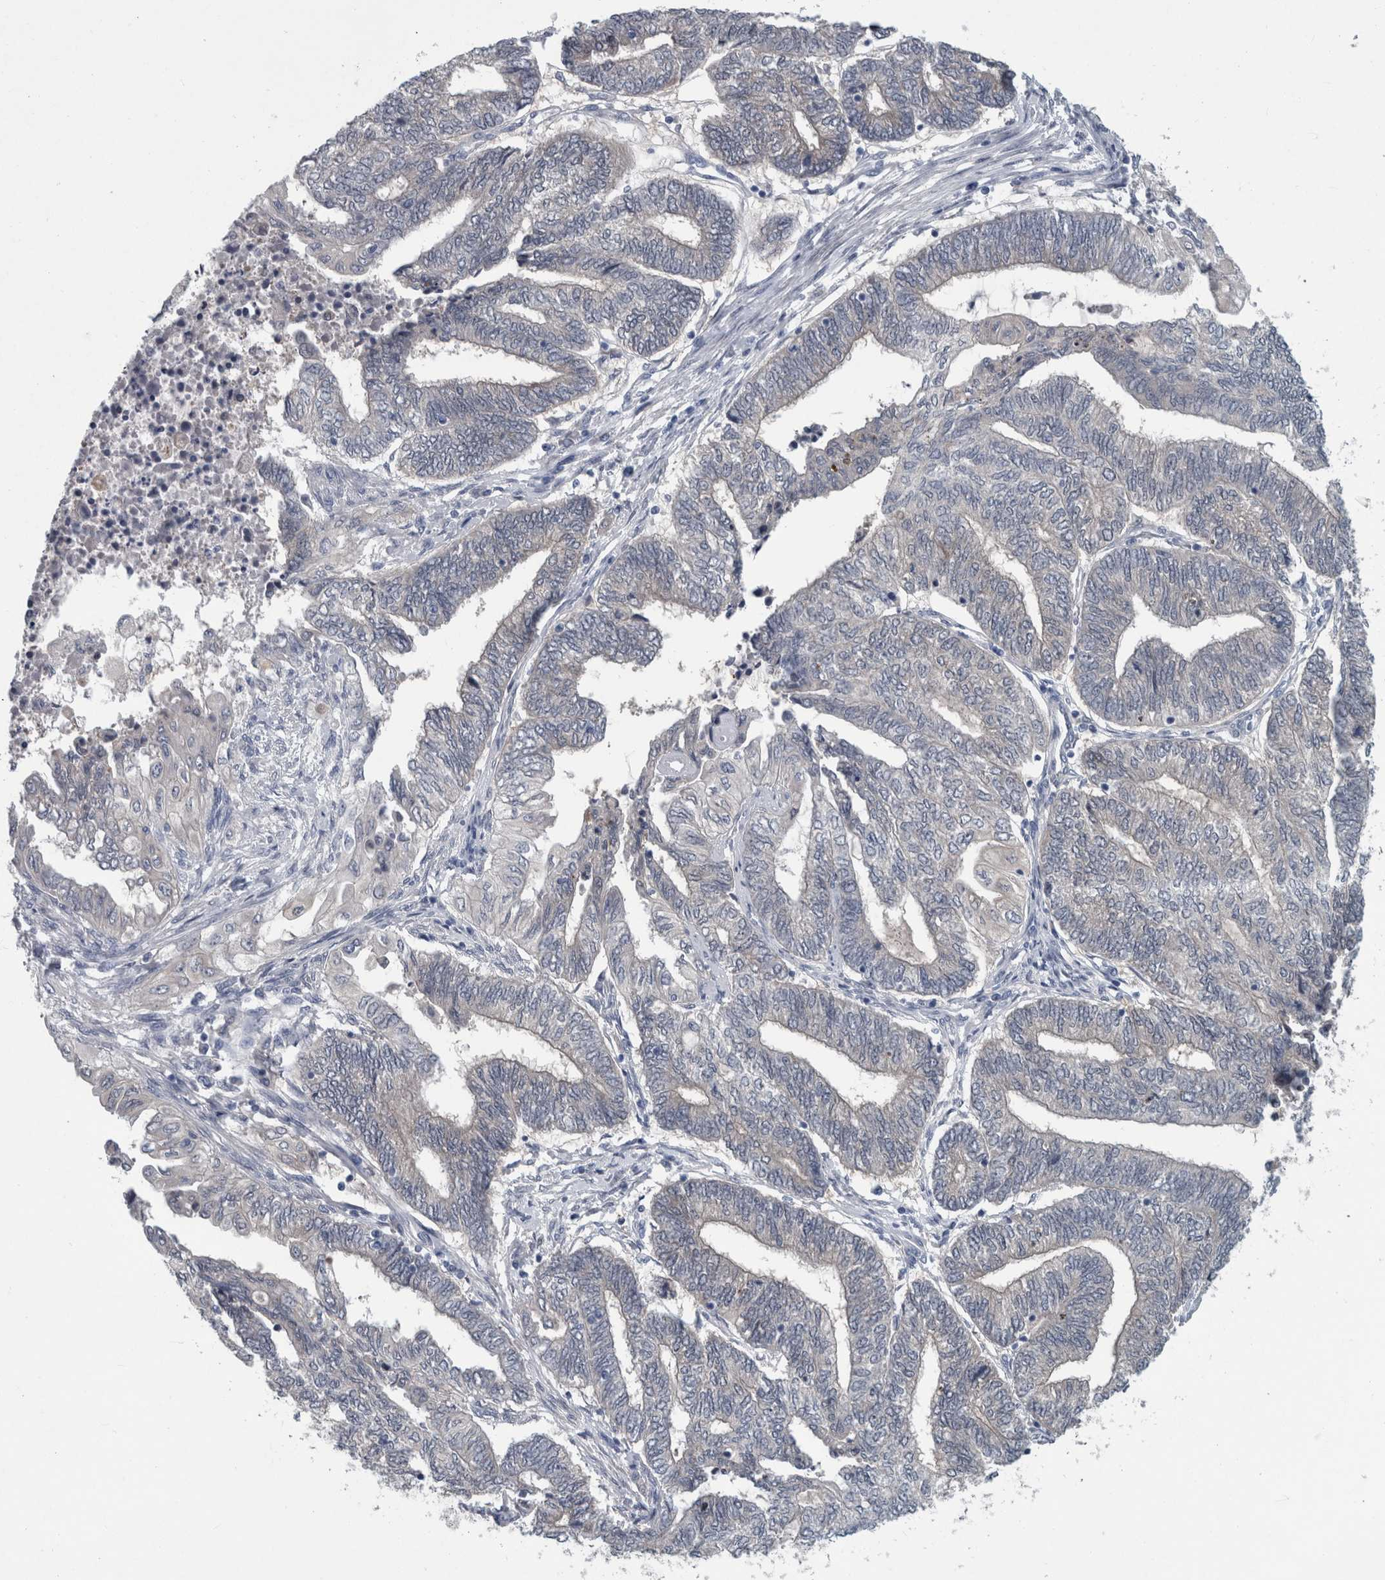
{"staining": {"intensity": "negative", "quantity": "none", "location": "none"}, "tissue": "endometrial cancer", "cell_type": "Tumor cells", "image_type": "cancer", "snomed": [{"axis": "morphology", "description": "Adenocarcinoma, NOS"}, {"axis": "topography", "description": "Uterus"}, {"axis": "topography", "description": "Endometrium"}], "caption": "Human endometrial cancer (adenocarcinoma) stained for a protein using immunohistochemistry (IHC) reveals no expression in tumor cells.", "gene": "FAM83H", "patient": {"sex": "female", "age": 70}}